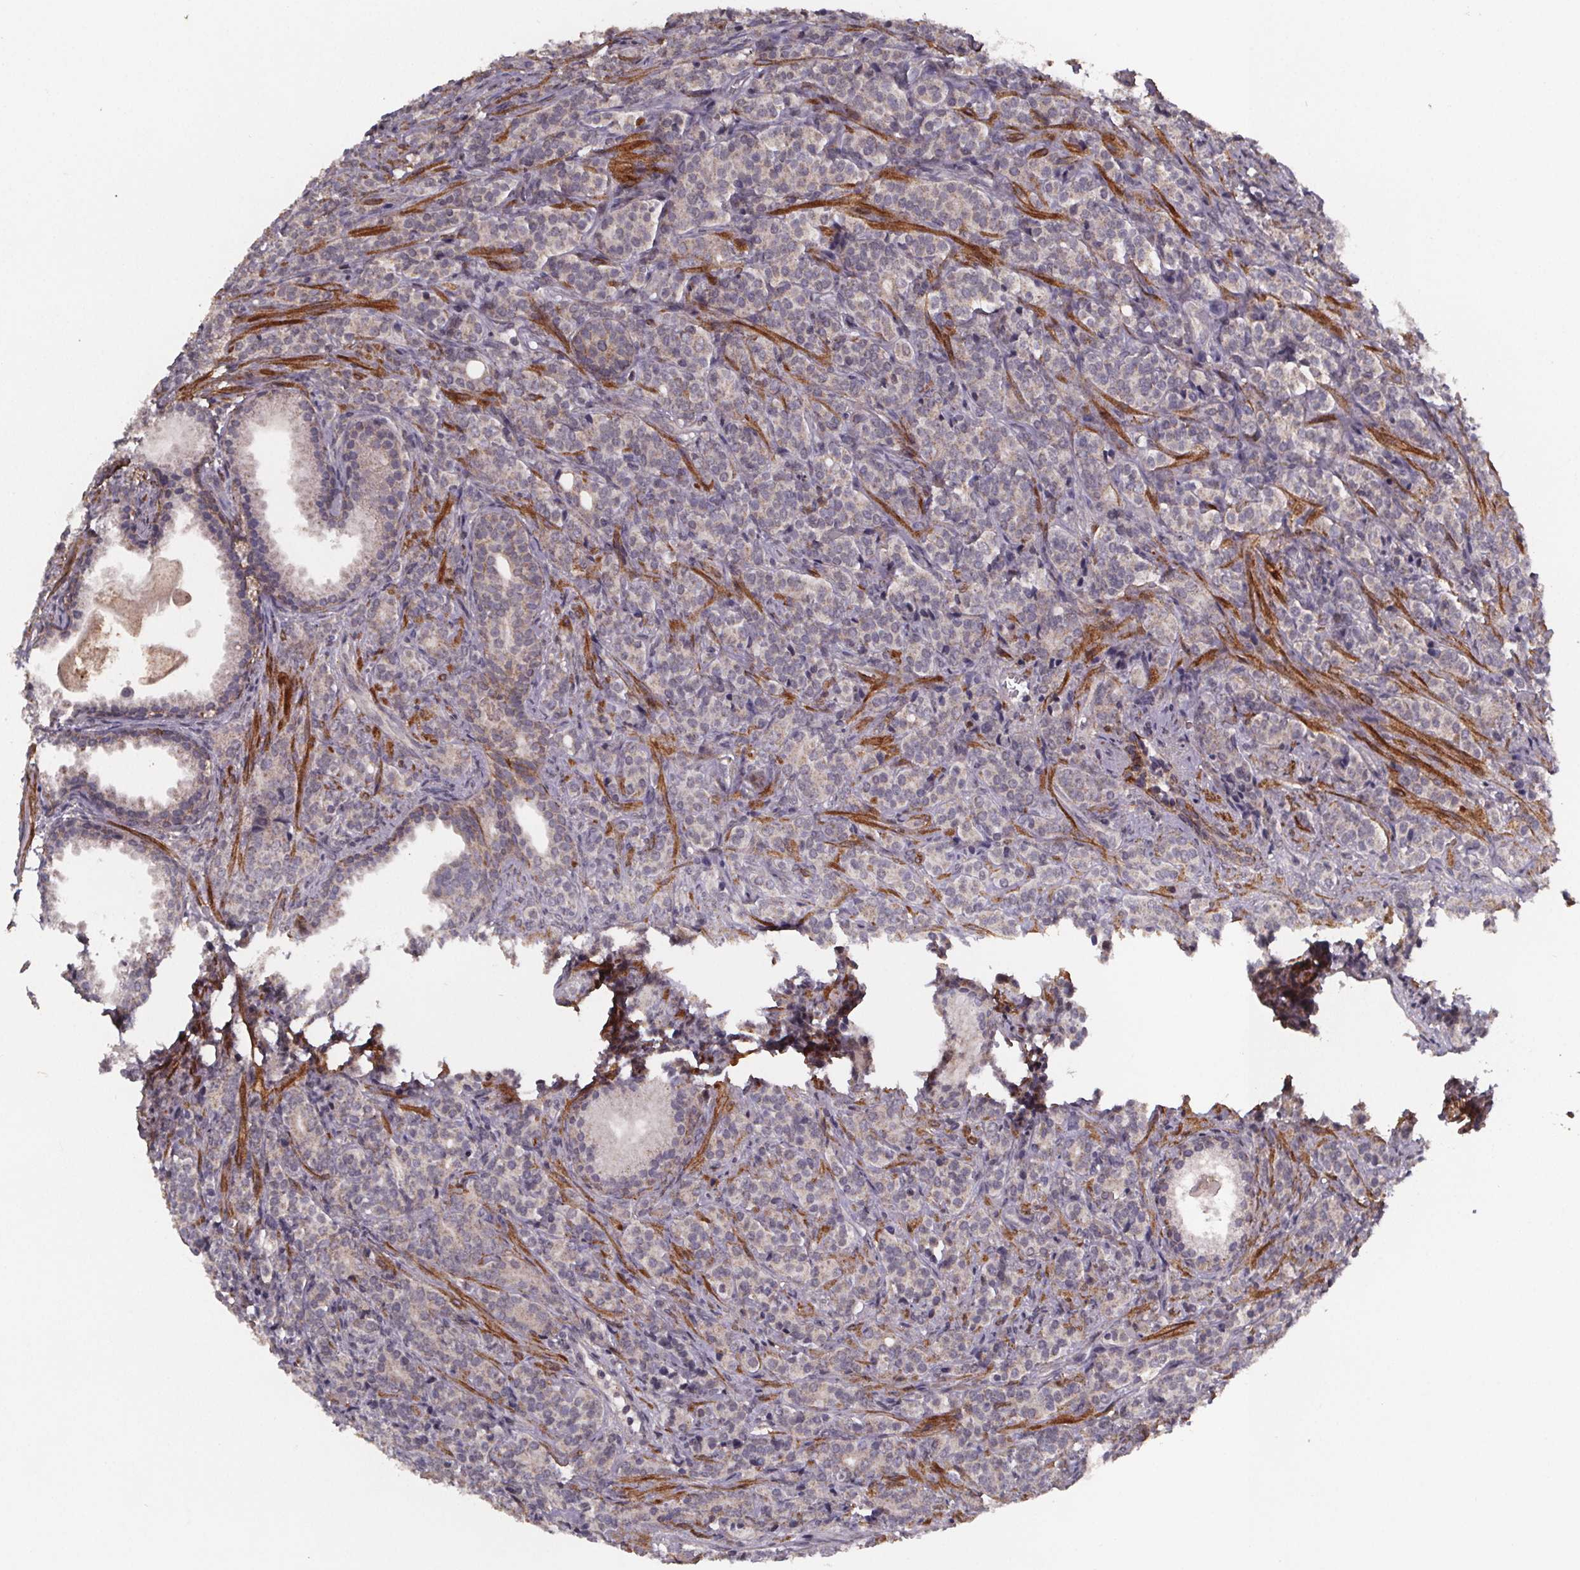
{"staining": {"intensity": "negative", "quantity": "none", "location": "none"}, "tissue": "prostate cancer", "cell_type": "Tumor cells", "image_type": "cancer", "snomed": [{"axis": "morphology", "description": "Adenocarcinoma, High grade"}, {"axis": "topography", "description": "Prostate"}], "caption": "Immunohistochemistry (IHC) of human prostate cancer (high-grade adenocarcinoma) reveals no expression in tumor cells. (DAB (3,3'-diaminobenzidine) immunohistochemistry visualized using brightfield microscopy, high magnification).", "gene": "PALLD", "patient": {"sex": "male", "age": 84}}